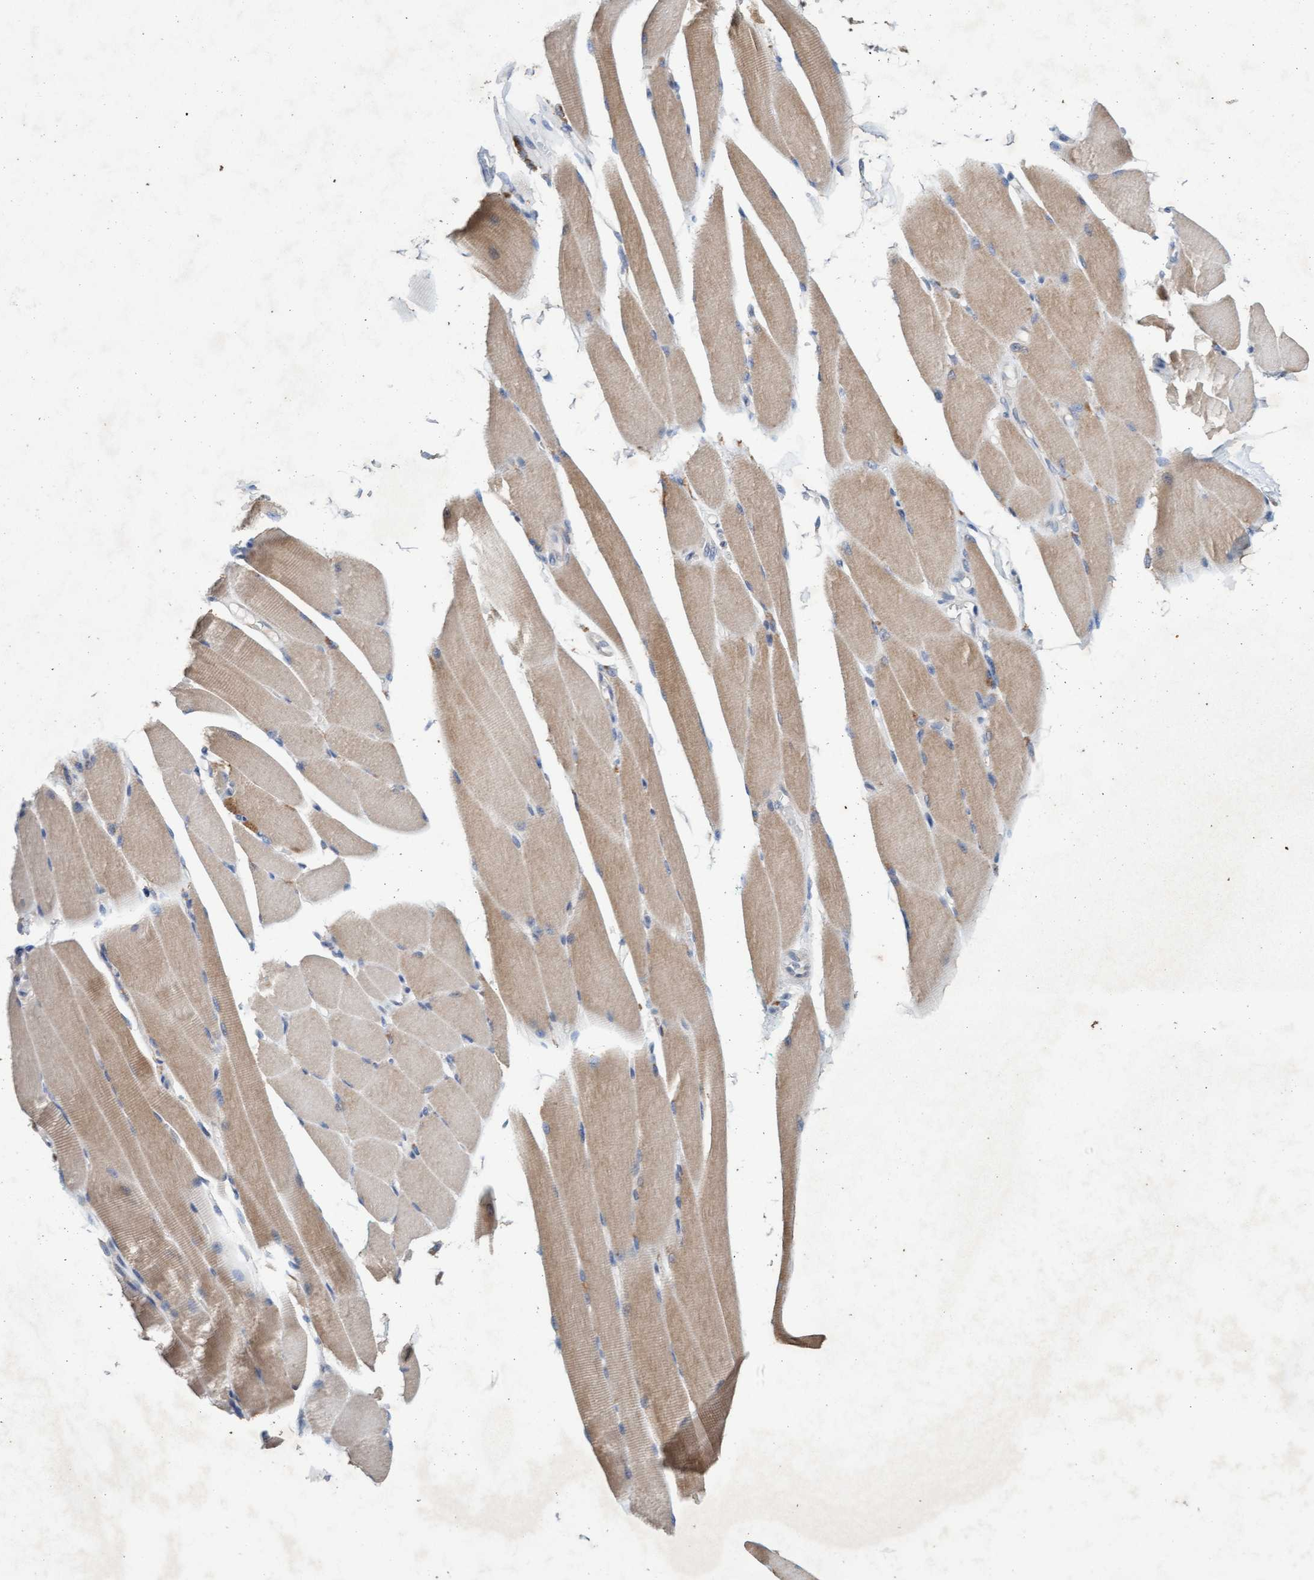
{"staining": {"intensity": "moderate", "quantity": ">75%", "location": "cytoplasmic/membranous"}, "tissue": "skeletal muscle", "cell_type": "Myocytes", "image_type": "normal", "snomed": [{"axis": "morphology", "description": "Normal tissue, NOS"}, {"axis": "topography", "description": "Skeletal muscle"}, {"axis": "topography", "description": "Peripheral nerve tissue"}], "caption": "IHC of normal skeletal muscle reveals medium levels of moderate cytoplasmic/membranous expression in about >75% of myocytes. (IHC, brightfield microscopy, high magnification).", "gene": "ATPAF2", "patient": {"sex": "female", "age": 84}}